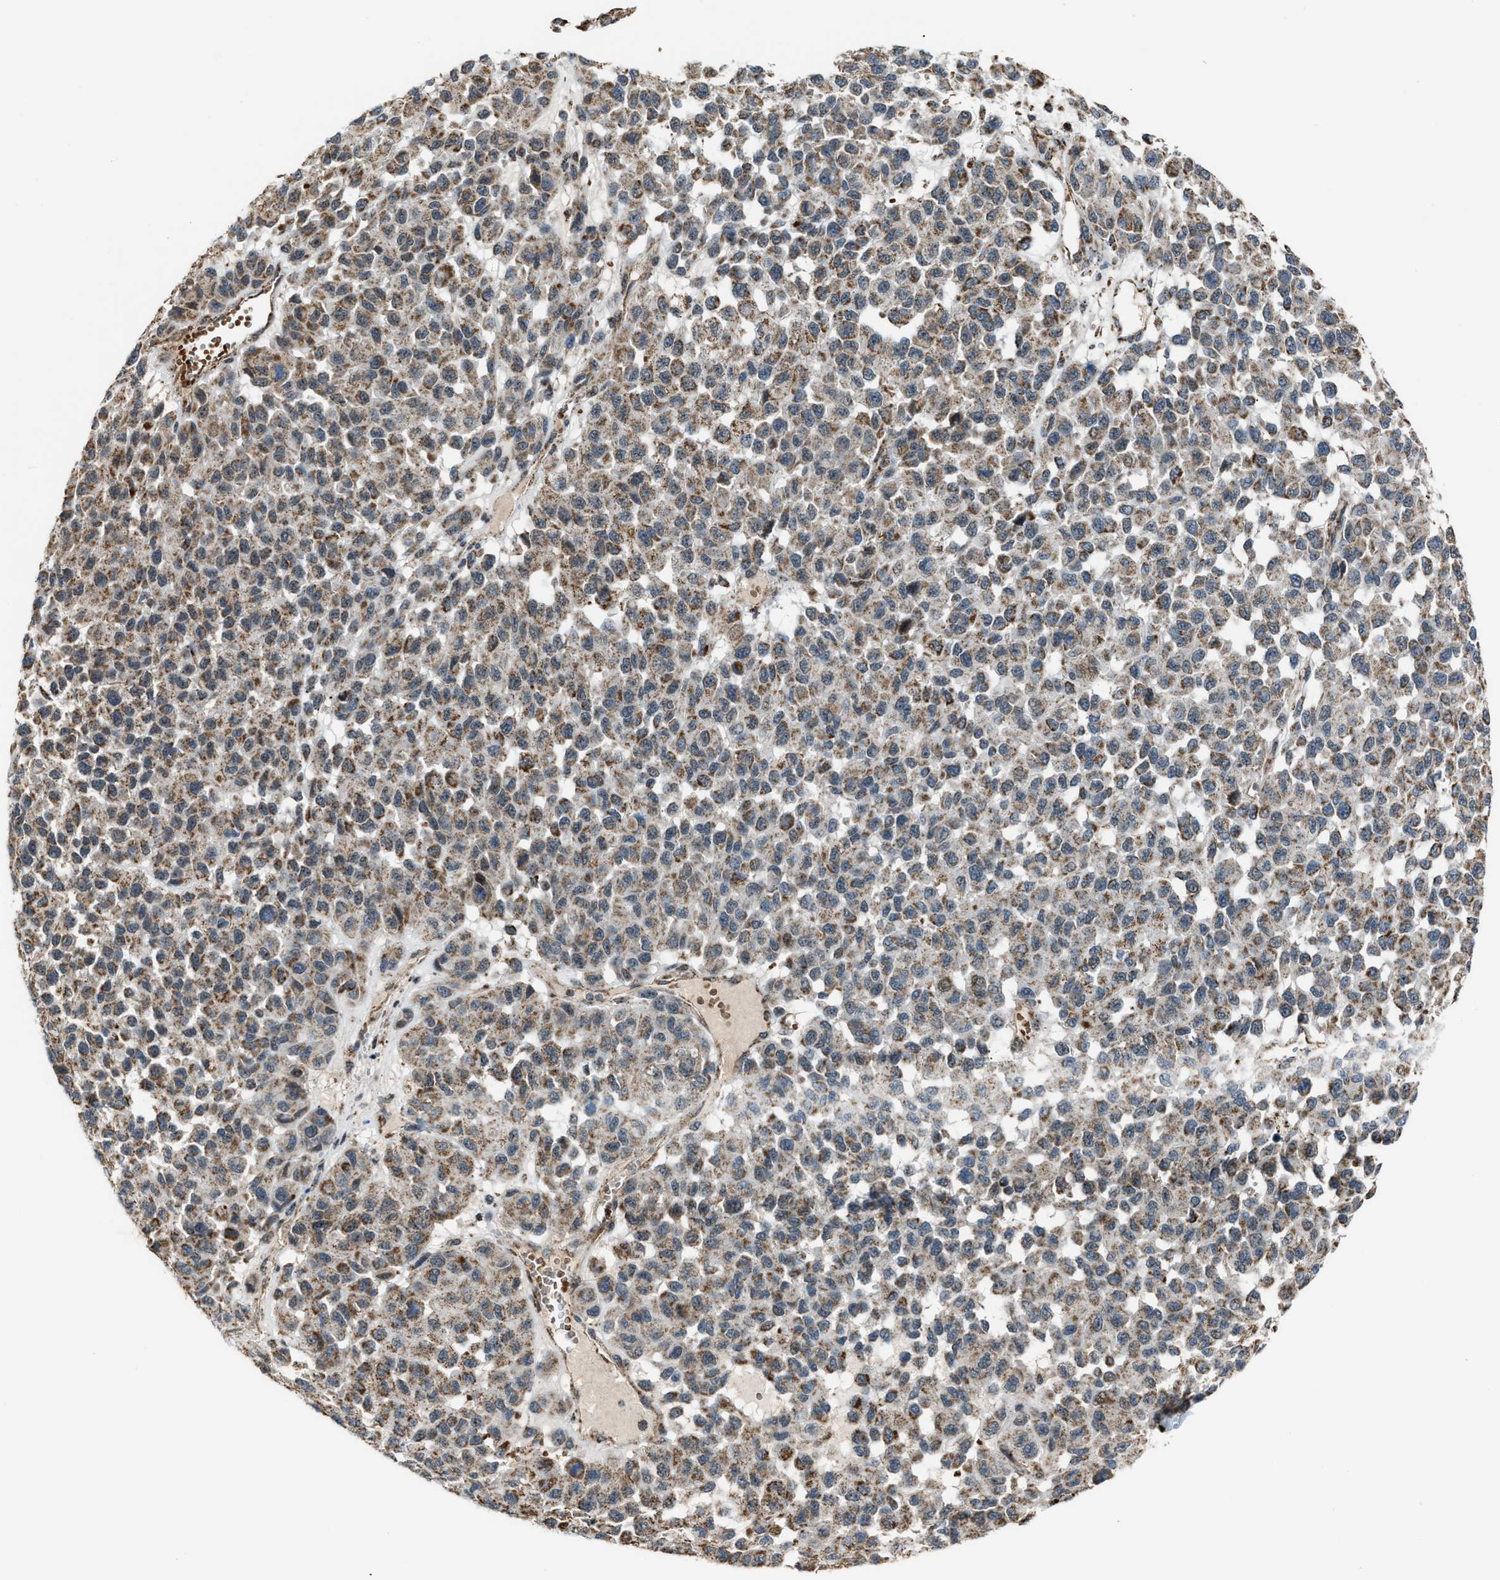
{"staining": {"intensity": "moderate", "quantity": ">75%", "location": "cytoplasmic/membranous"}, "tissue": "melanoma", "cell_type": "Tumor cells", "image_type": "cancer", "snomed": [{"axis": "morphology", "description": "Malignant melanoma, NOS"}, {"axis": "topography", "description": "Skin"}], "caption": "Immunohistochemistry (IHC) of melanoma reveals medium levels of moderate cytoplasmic/membranous positivity in approximately >75% of tumor cells.", "gene": "CHN2", "patient": {"sex": "male", "age": 62}}